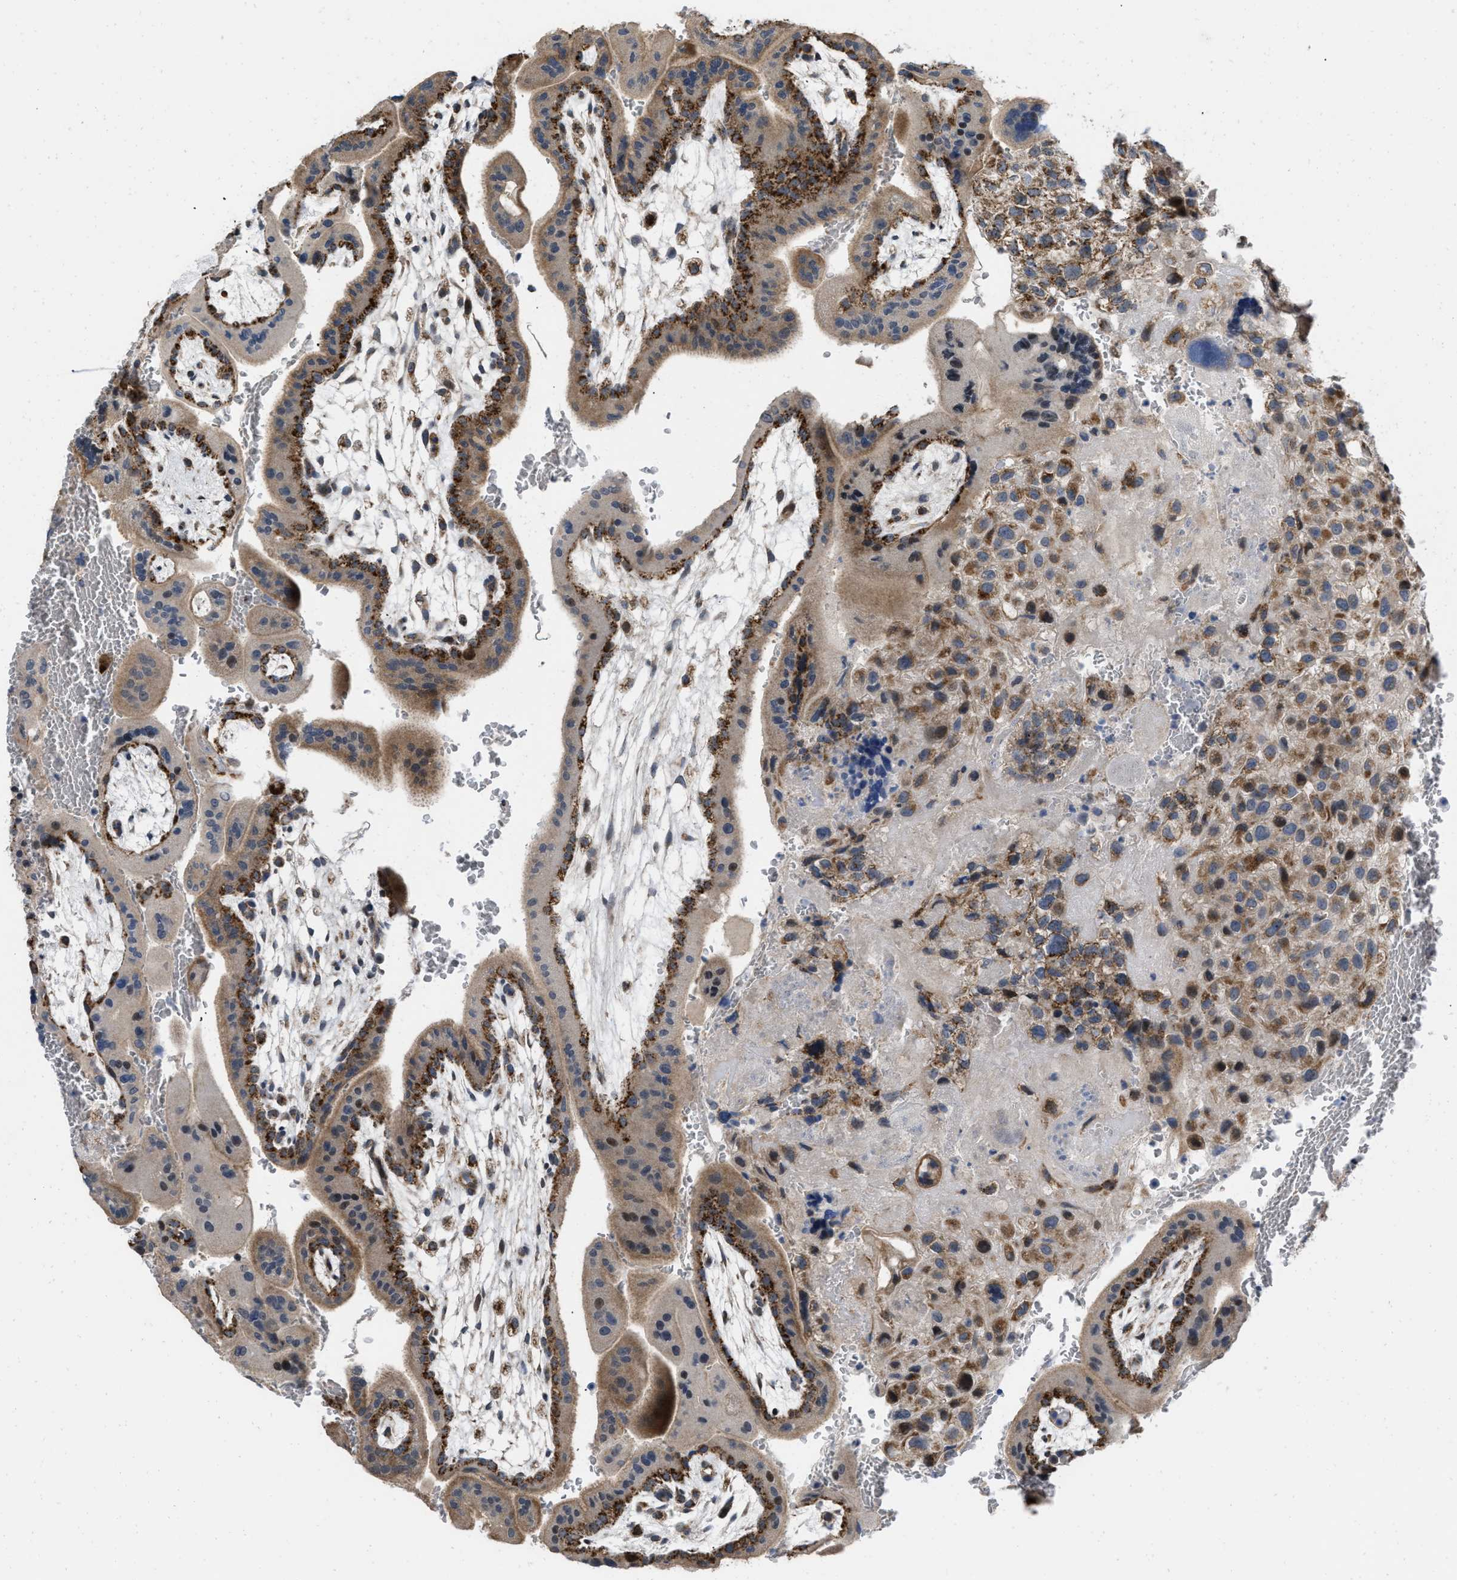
{"staining": {"intensity": "moderate", "quantity": ">75%", "location": "cytoplasmic/membranous"}, "tissue": "placenta", "cell_type": "Decidual cells", "image_type": "normal", "snomed": [{"axis": "morphology", "description": "Normal tissue, NOS"}, {"axis": "topography", "description": "Placenta"}], "caption": "Unremarkable placenta demonstrates moderate cytoplasmic/membranous expression in approximately >75% of decidual cells.", "gene": "AKAP1", "patient": {"sex": "female", "age": 35}}